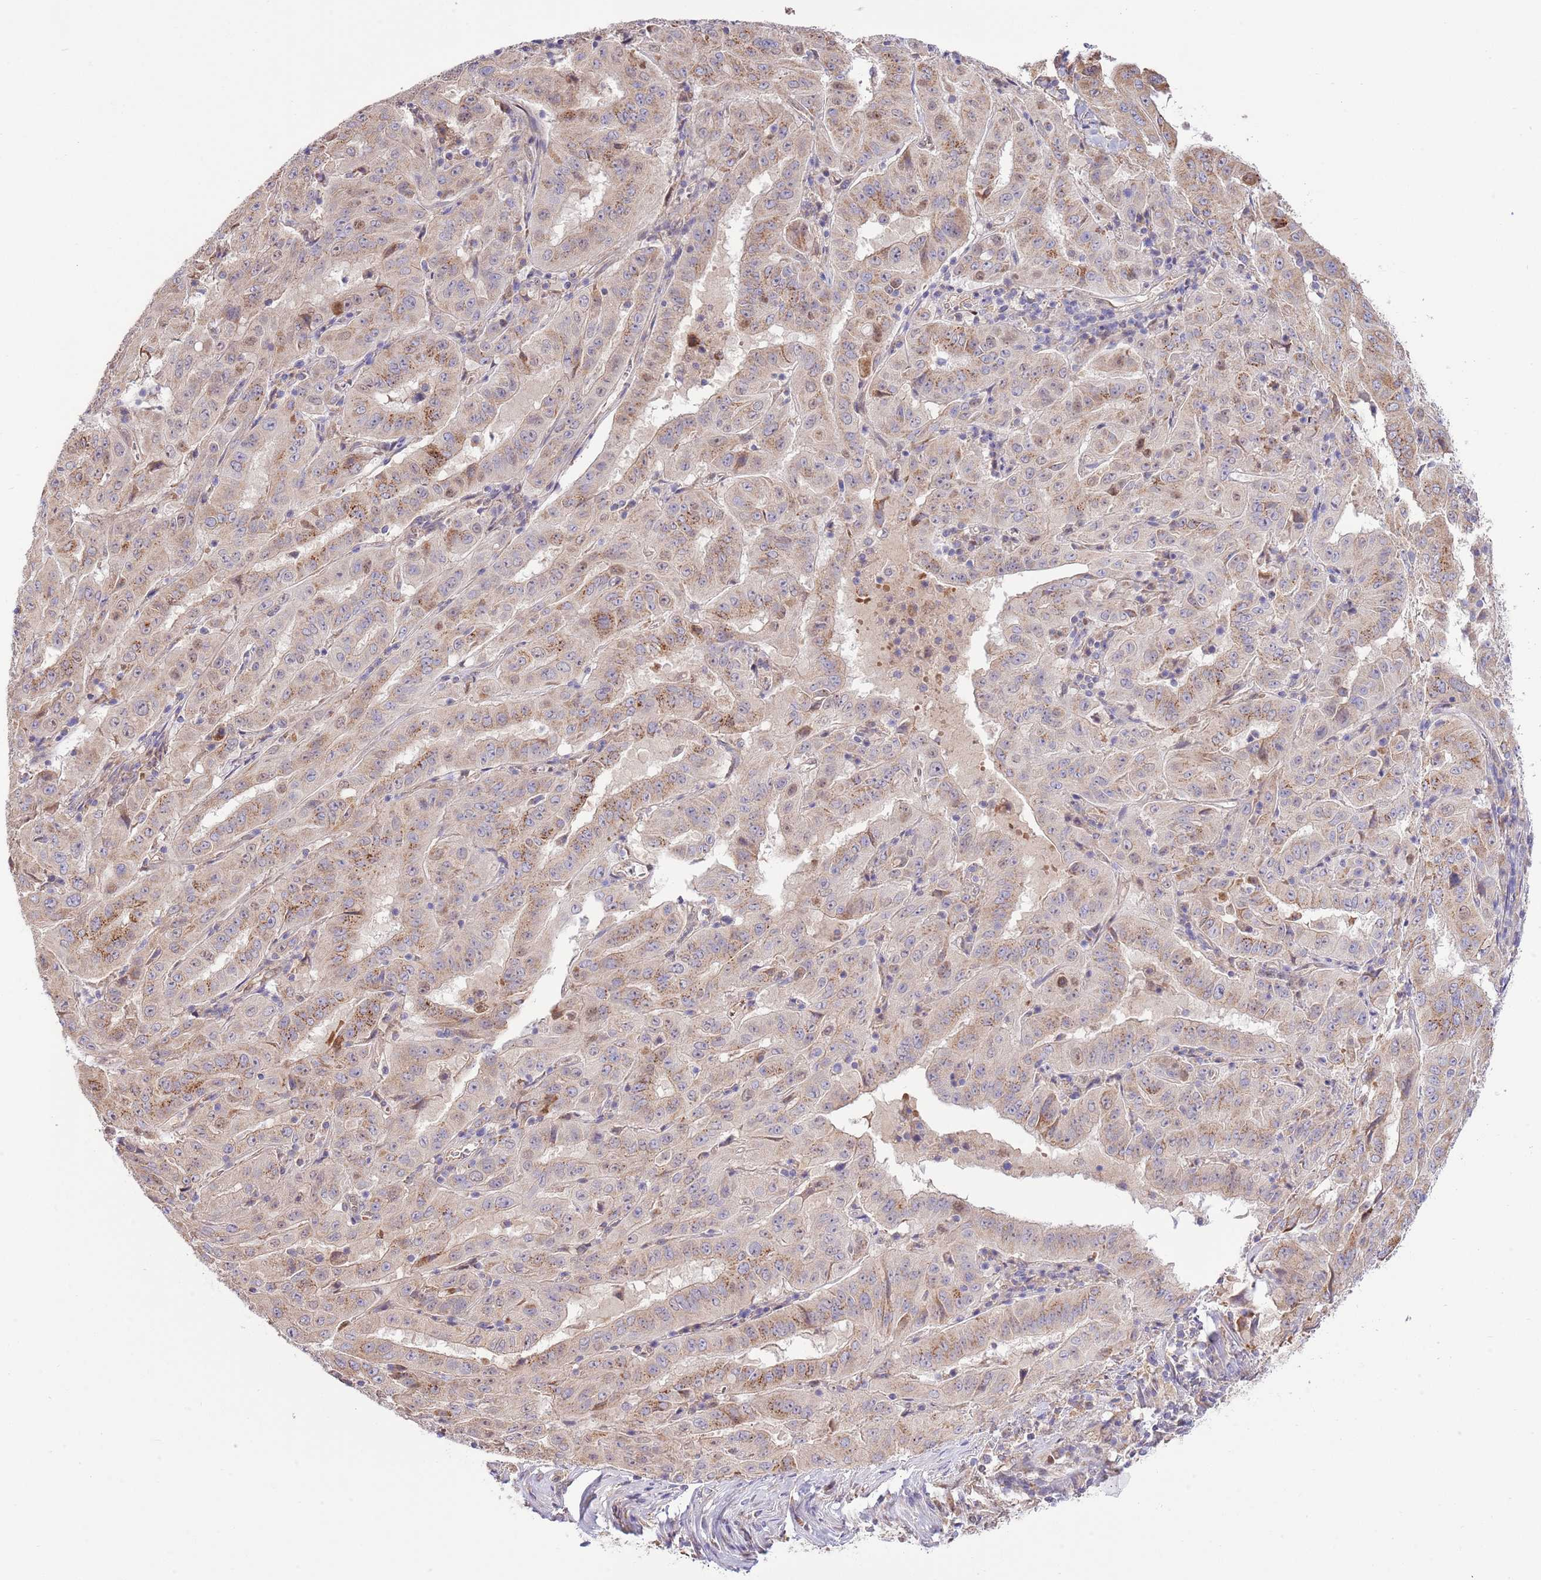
{"staining": {"intensity": "moderate", "quantity": "25%-75%", "location": "cytoplasmic/membranous"}, "tissue": "pancreatic cancer", "cell_type": "Tumor cells", "image_type": "cancer", "snomed": [{"axis": "morphology", "description": "Adenocarcinoma, NOS"}, {"axis": "topography", "description": "Pancreas"}], "caption": "An IHC histopathology image of neoplastic tissue is shown. Protein staining in brown highlights moderate cytoplasmic/membranous positivity in pancreatic adenocarcinoma within tumor cells.", "gene": "ARL2BP", "patient": {"sex": "male", "age": 63}}